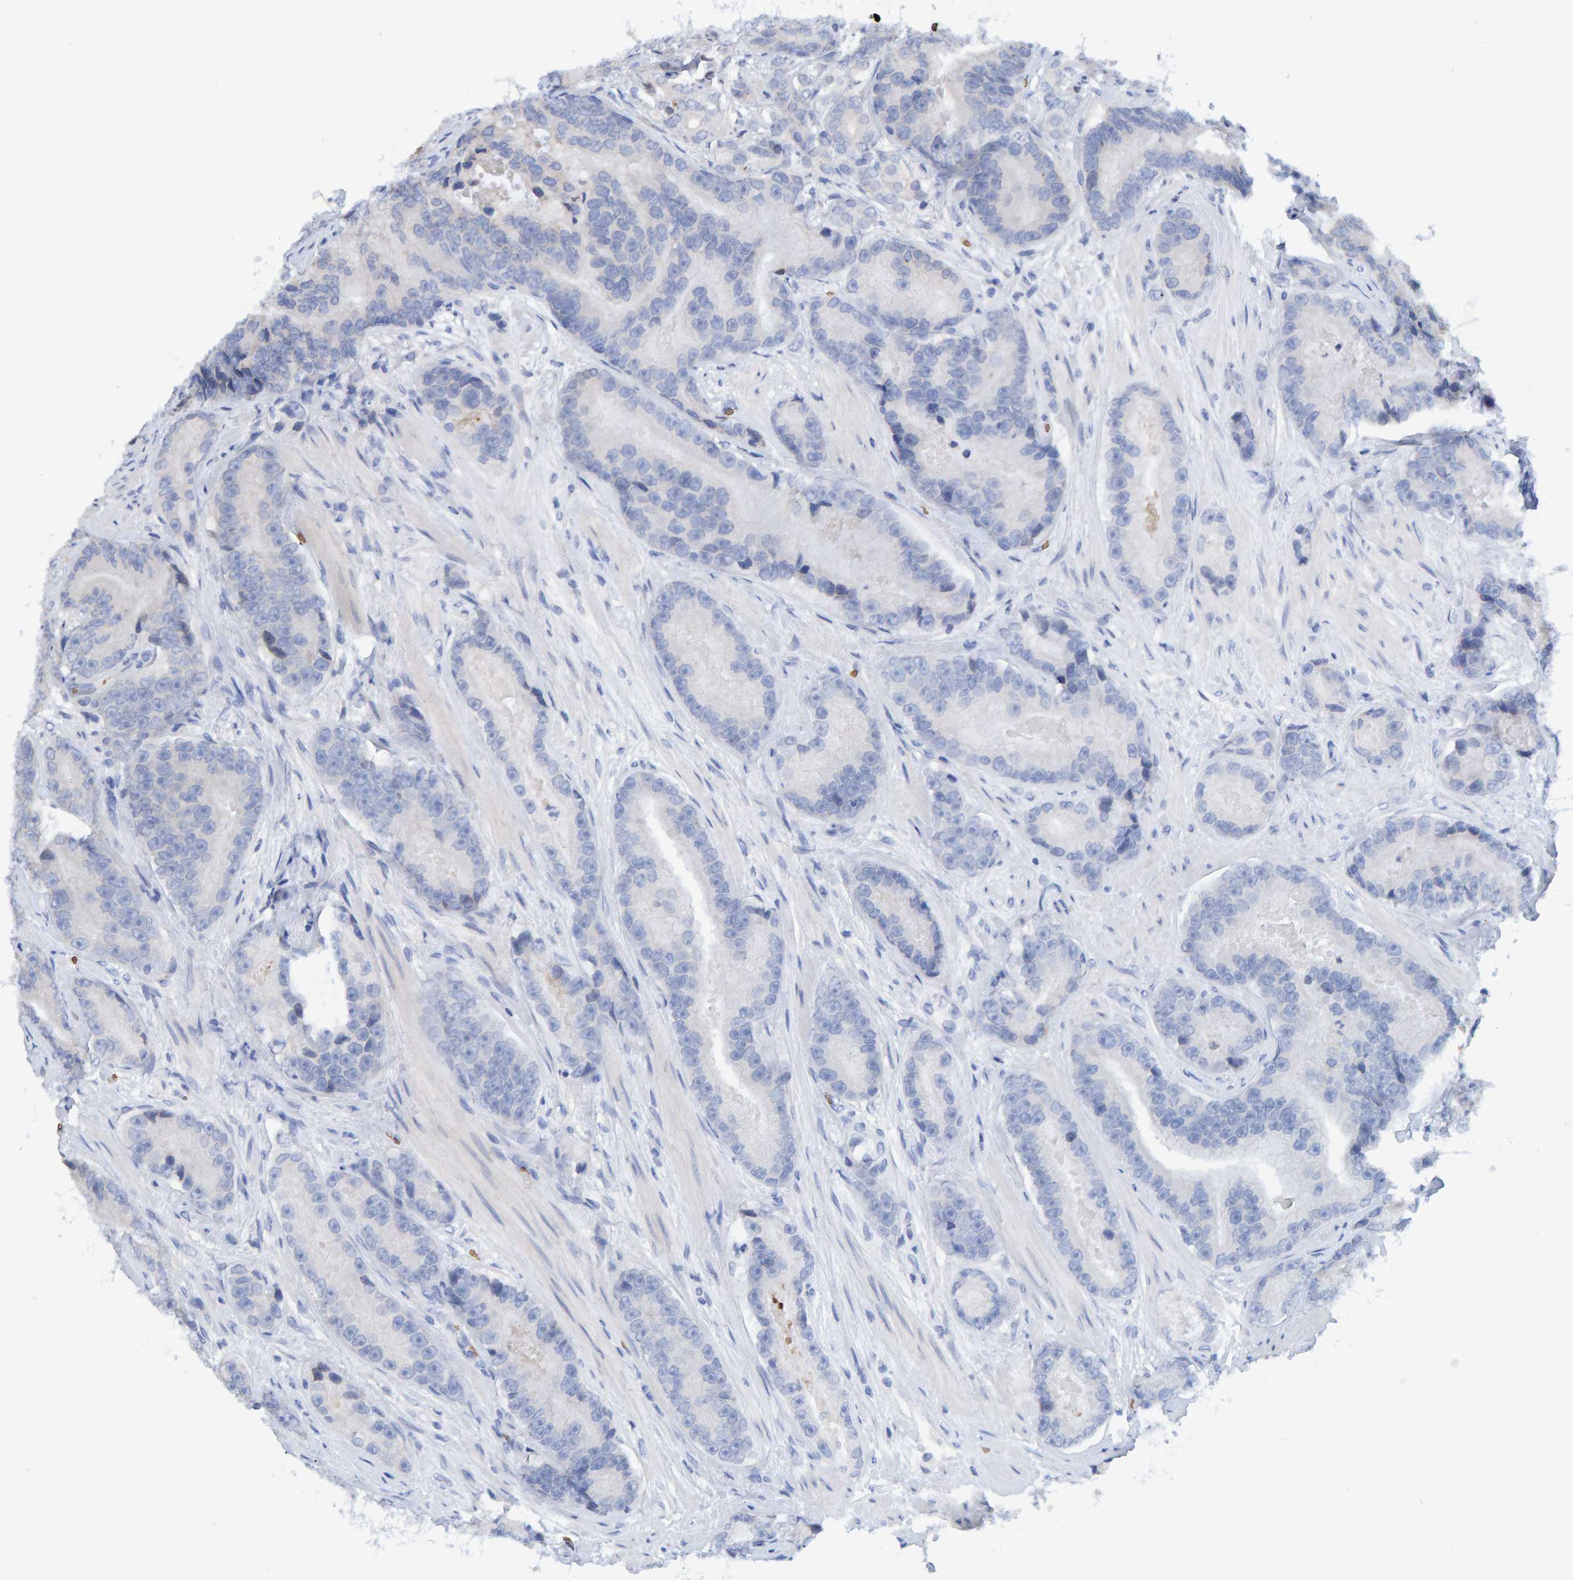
{"staining": {"intensity": "weak", "quantity": "<25%", "location": "cytoplasmic/membranous"}, "tissue": "prostate cancer", "cell_type": "Tumor cells", "image_type": "cancer", "snomed": [{"axis": "morphology", "description": "Adenocarcinoma, High grade"}, {"axis": "topography", "description": "Prostate"}], "caption": "Human prostate cancer stained for a protein using immunohistochemistry shows no positivity in tumor cells.", "gene": "VPS9D1", "patient": {"sex": "male", "age": 55}}